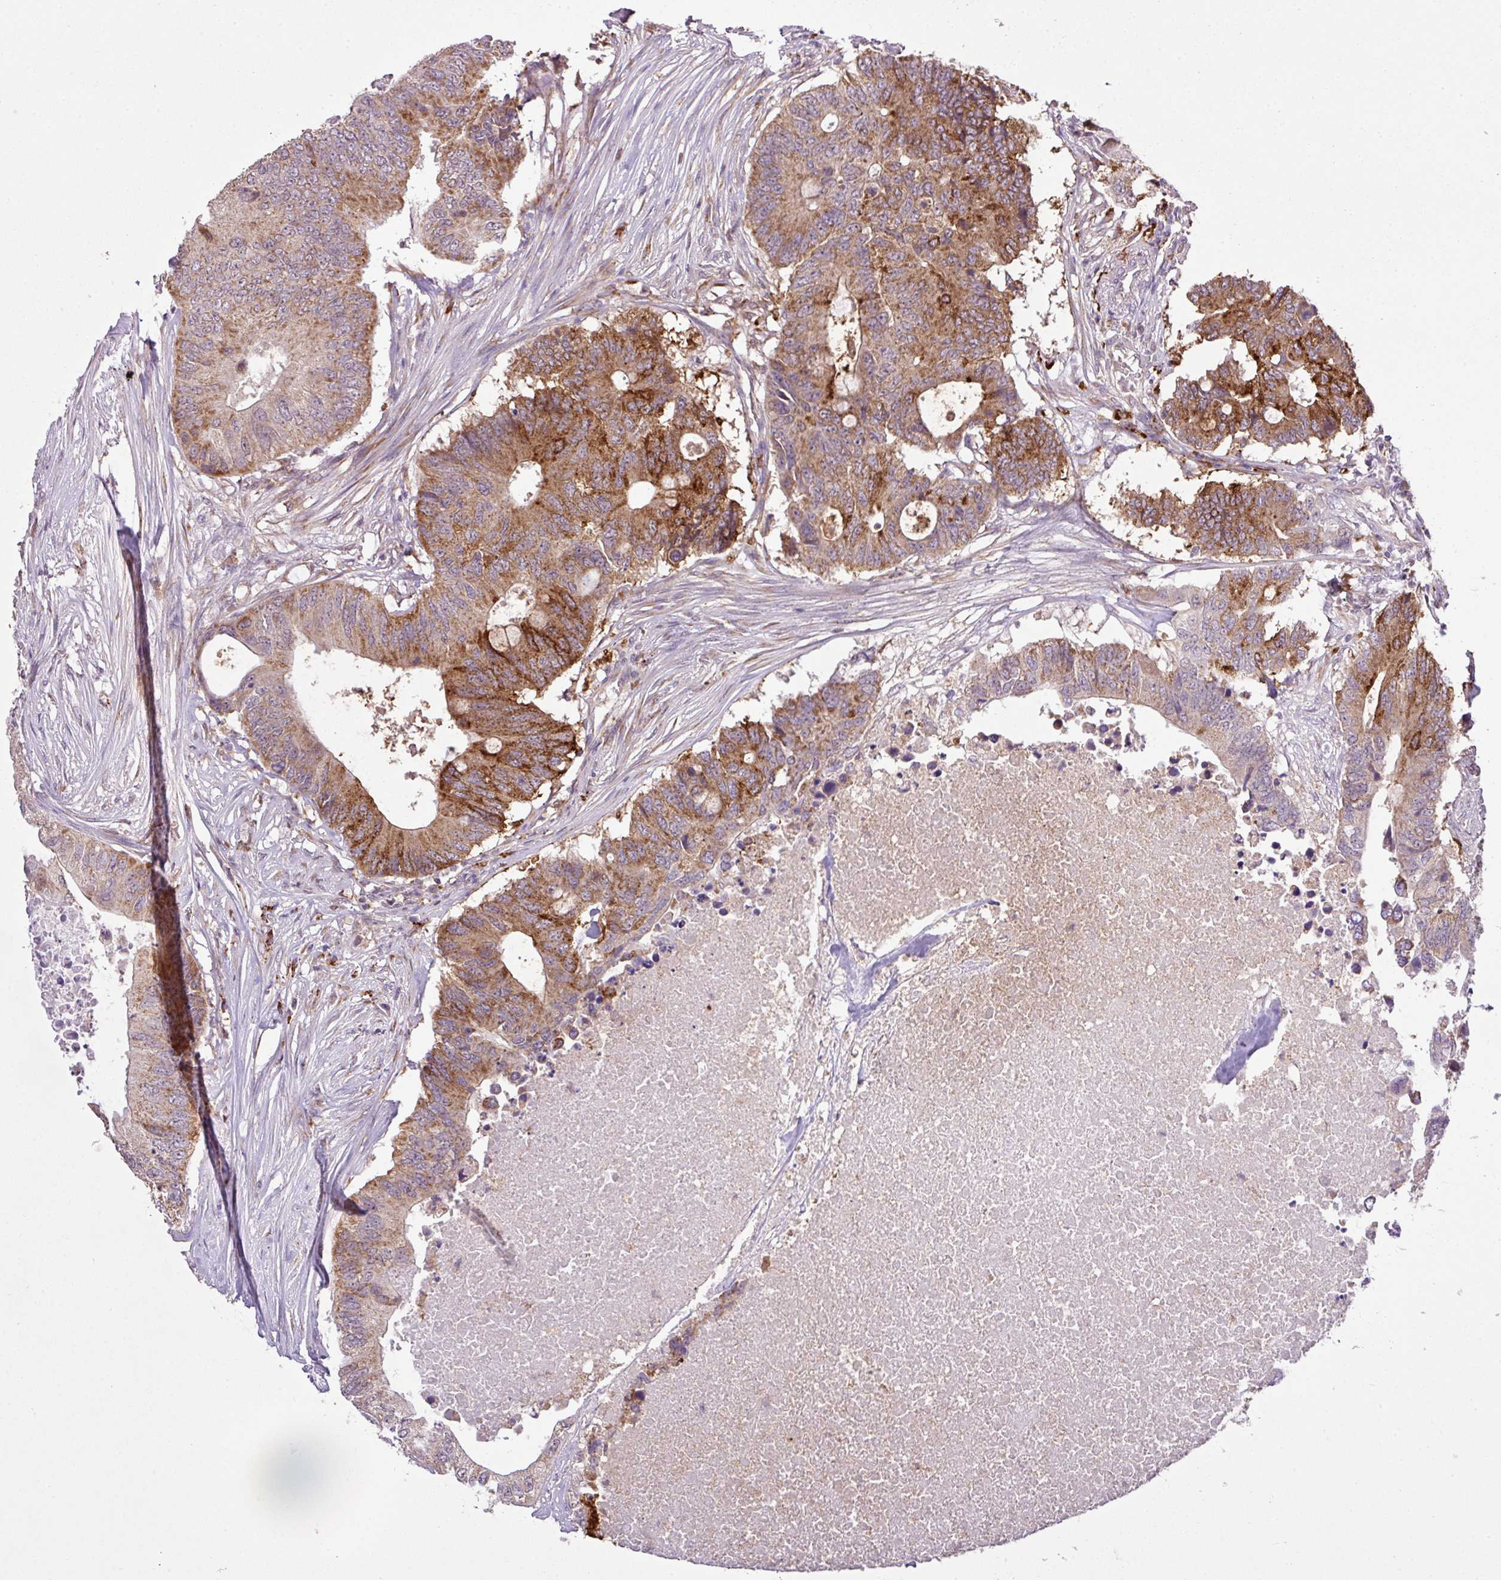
{"staining": {"intensity": "moderate", "quantity": ">75%", "location": "cytoplasmic/membranous"}, "tissue": "colorectal cancer", "cell_type": "Tumor cells", "image_type": "cancer", "snomed": [{"axis": "morphology", "description": "Adenocarcinoma, NOS"}, {"axis": "topography", "description": "Colon"}], "caption": "Tumor cells demonstrate medium levels of moderate cytoplasmic/membranous staining in about >75% of cells in colorectal cancer (adenocarcinoma).", "gene": "SMCO4", "patient": {"sex": "male", "age": 71}}